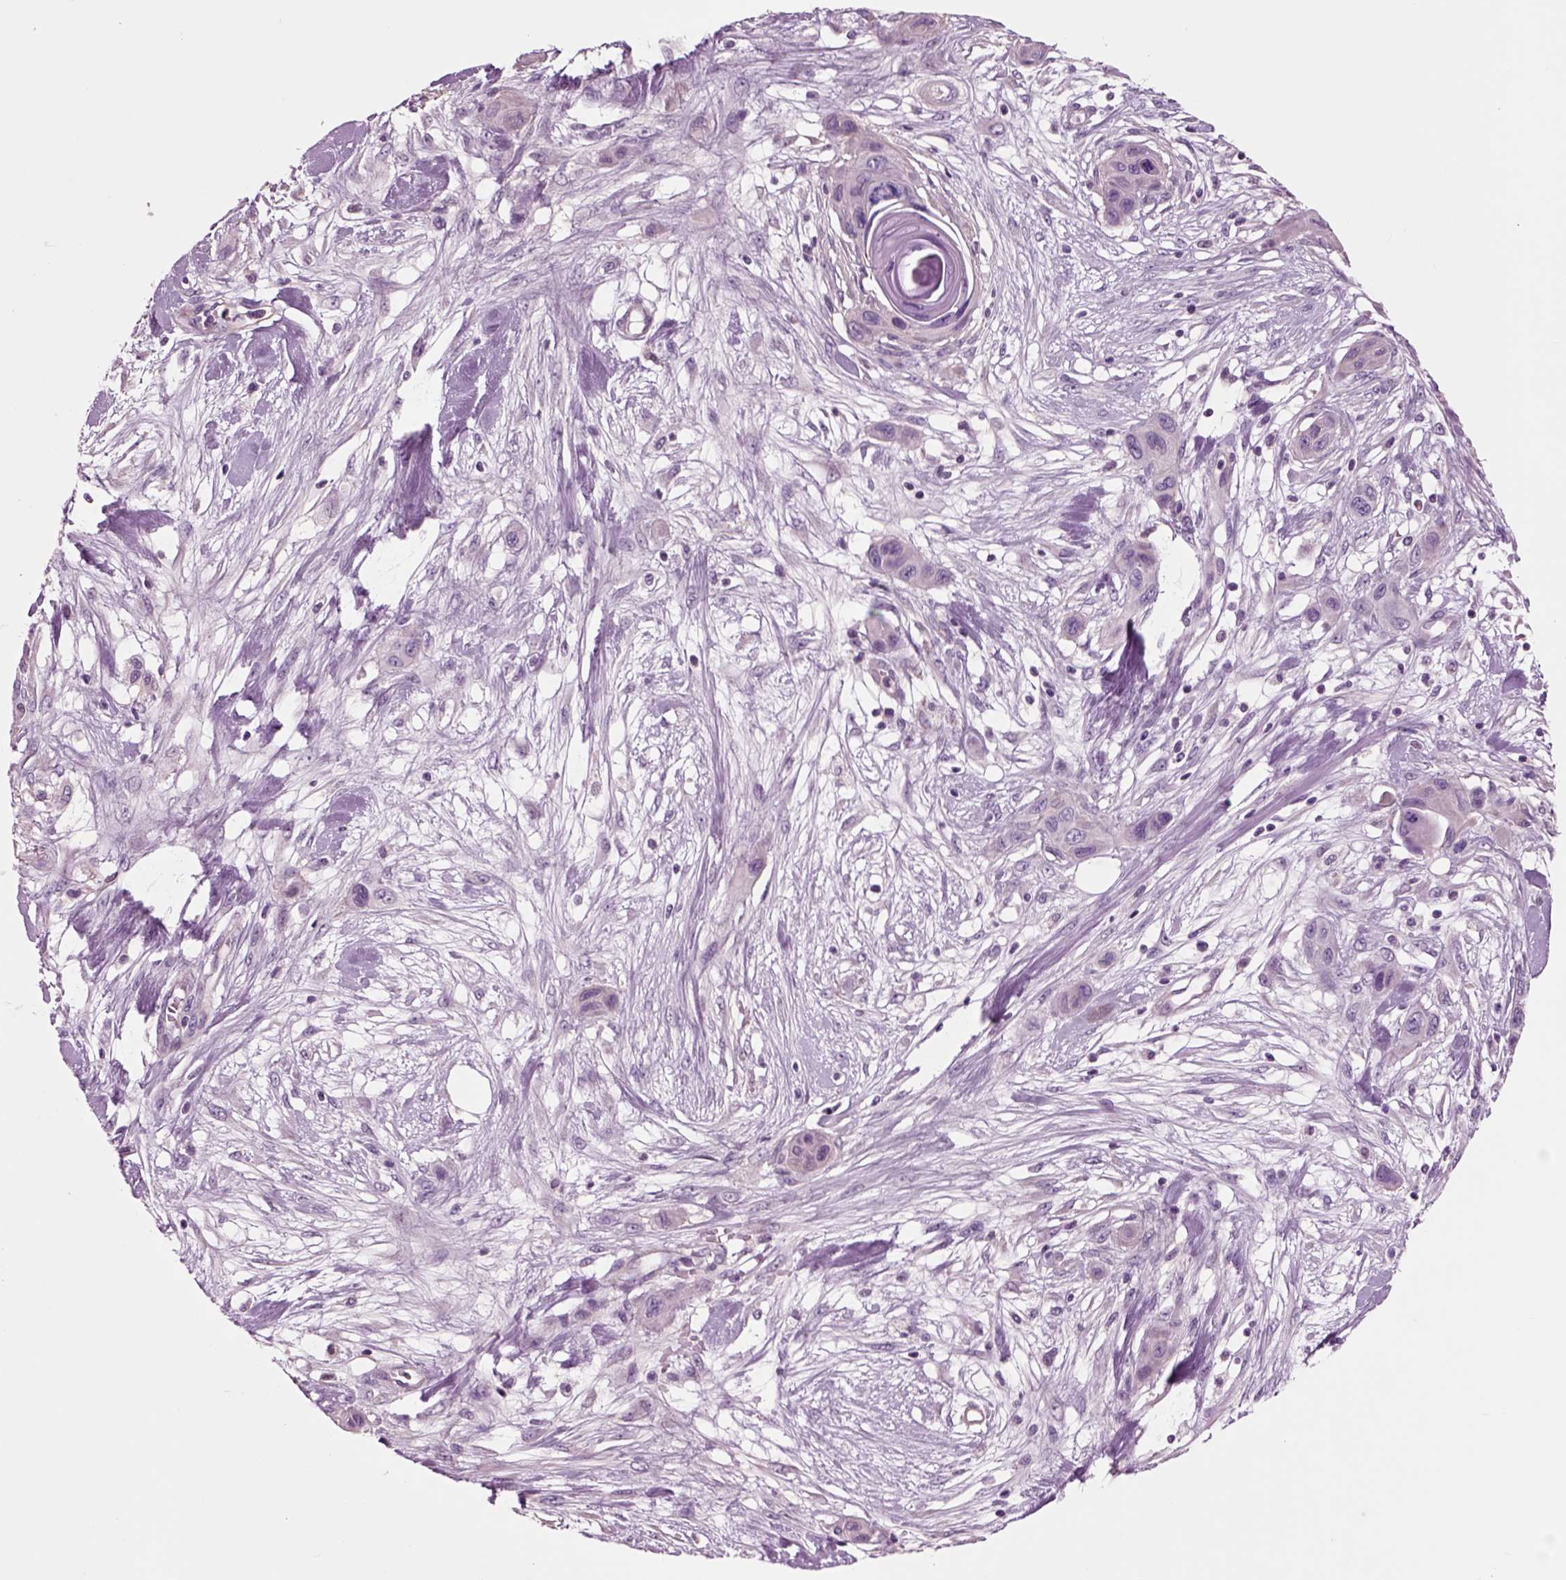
{"staining": {"intensity": "negative", "quantity": "none", "location": "none"}, "tissue": "skin cancer", "cell_type": "Tumor cells", "image_type": "cancer", "snomed": [{"axis": "morphology", "description": "Squamous cell carcinoma, NOS"}, {"axis": "topography", "description": "Skin"}], "caption": "Skin cancer (squamous cell carcinoma) was stained to show a protein in brown. There is no significant staining in tumor cells.", "gene": "CHGB", "patient": {"sex": "male", "age": 79}}